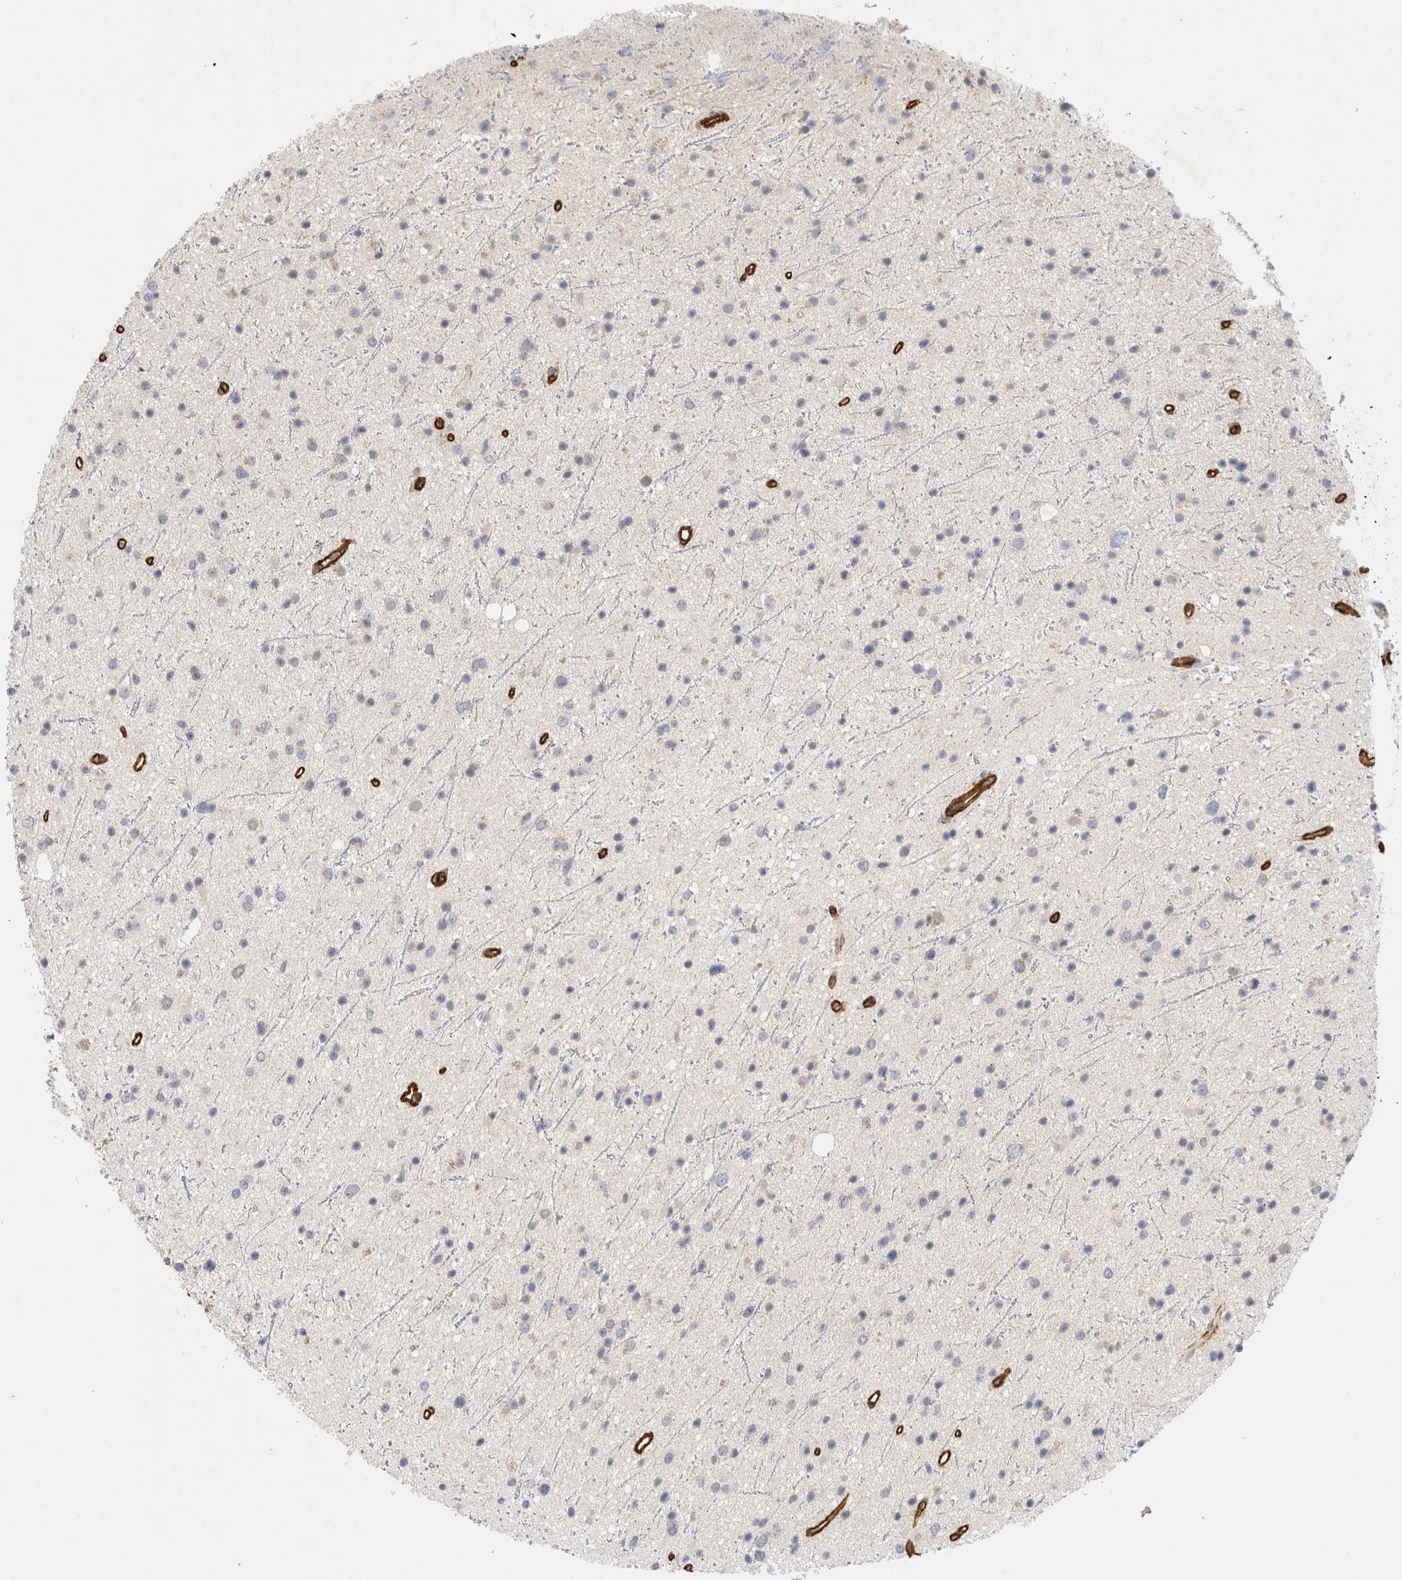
{"staining": {"intensity": "negative", "quantity": "none", "location": "none"}, "tissue": "glioma", "cell_type": "Tumor cells", "image_type": "cancer", "snomed": [{"axis": "morphology", "description": "Glioma, malignant, Low grade"}, {"axis": "topography", "description": "Cerebral cortex"}], "caption": "The image shows no significant staining in tumor cells of glioma.", "gene": "JMJD4", "patient": {"sex": "female", "age": 39}}